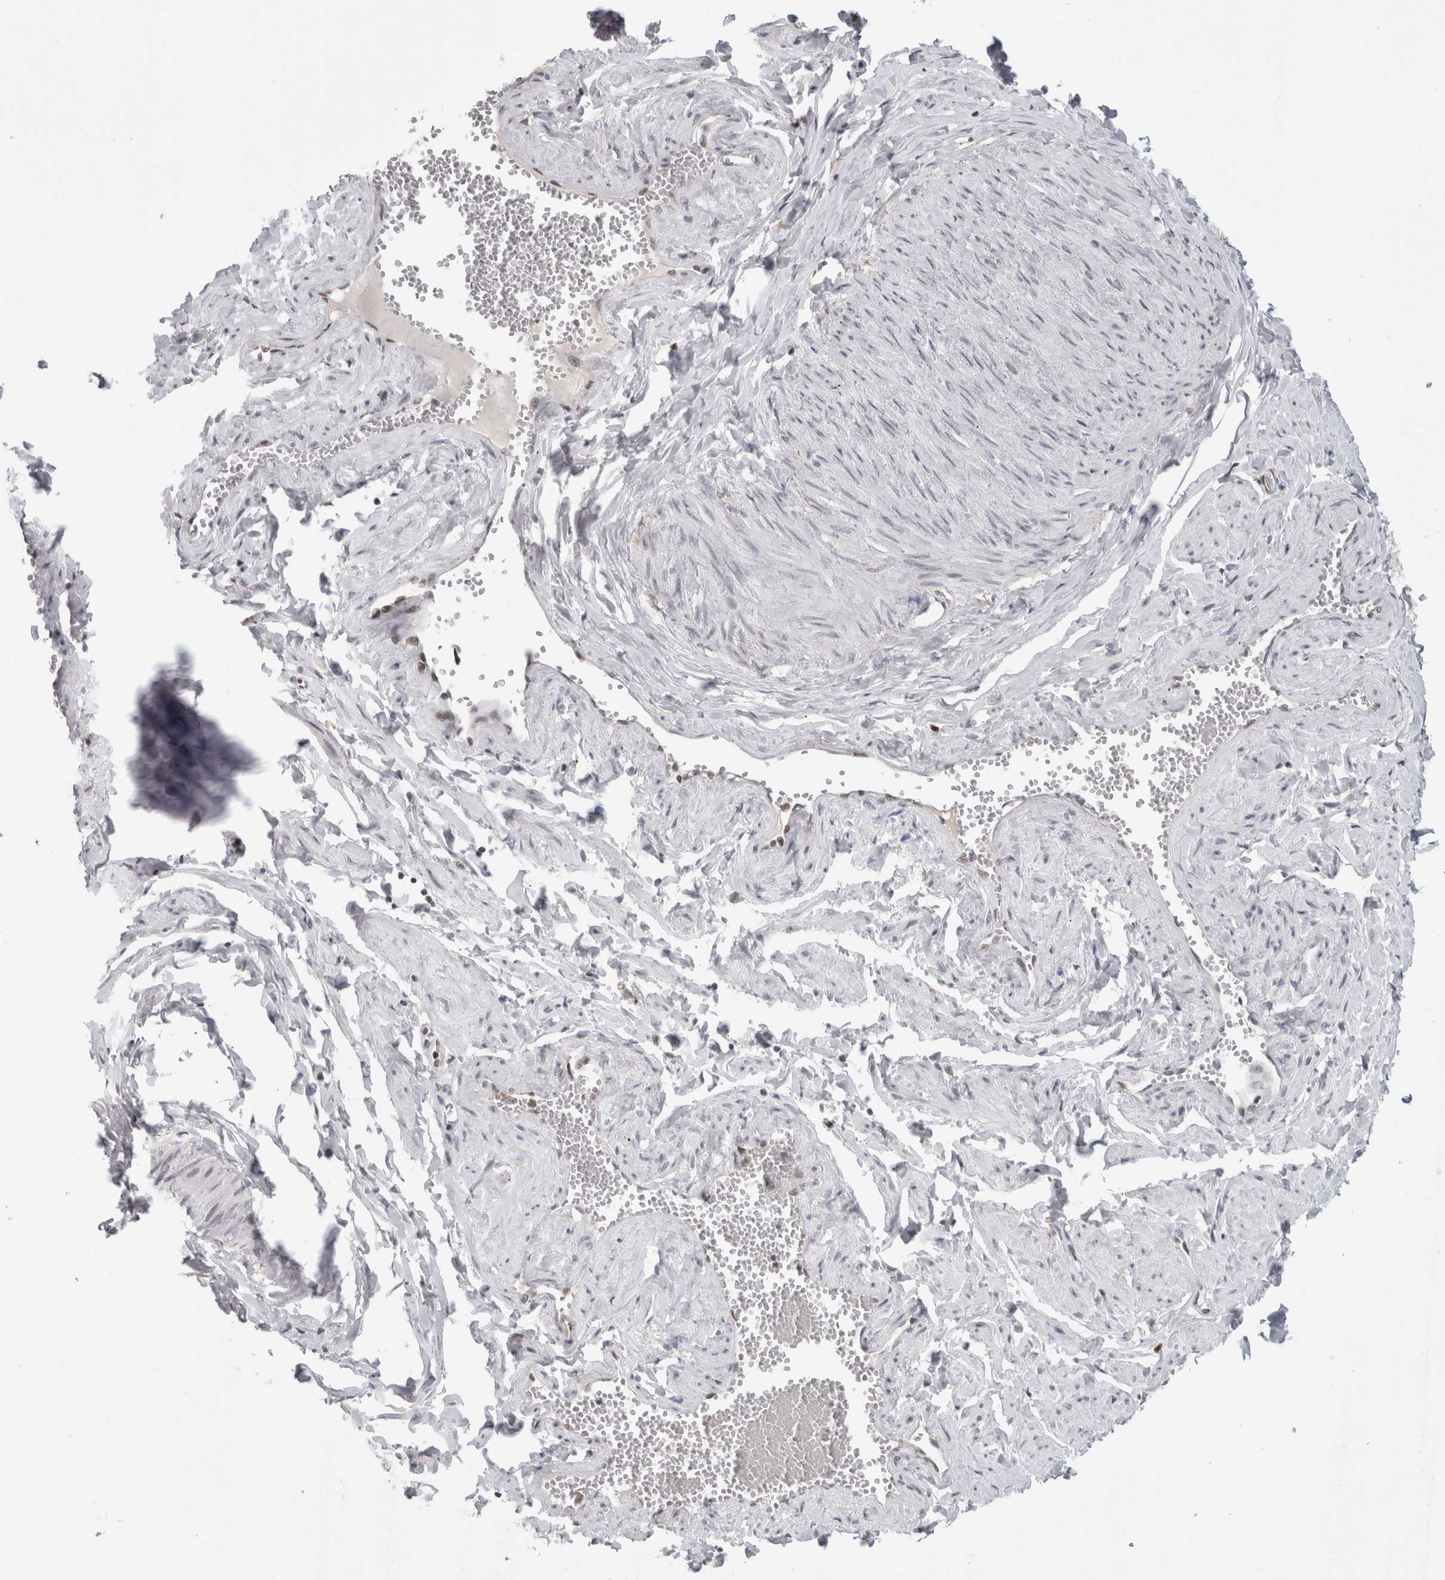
{"staining": {"intensity": "weak", "quantity": "25%-75%", "location": "cytoplasmic/membranous"}, "tissue": "adipose tissue", "cell_type": "Adipocytes", "image_type": "normal", "snomed": [{"axis": "morphology", "description": "Normal tissue, NOS"}, {"axis": "topography", "description": "Vascular tissue"}, {"axis": "topography", "description": "Fallopian tube"}, {"axis": "topography", "description": "Ovary"}], "caption": "This photomicrograph shows immunohistochemistry staining of unremarkable adipose tissue, with low weak cytoplasmic/membranous expression in approximately 25%-75% of adipocytes.", "gene": "SRARP", "patient": {"sex": "female", "age": 67}}